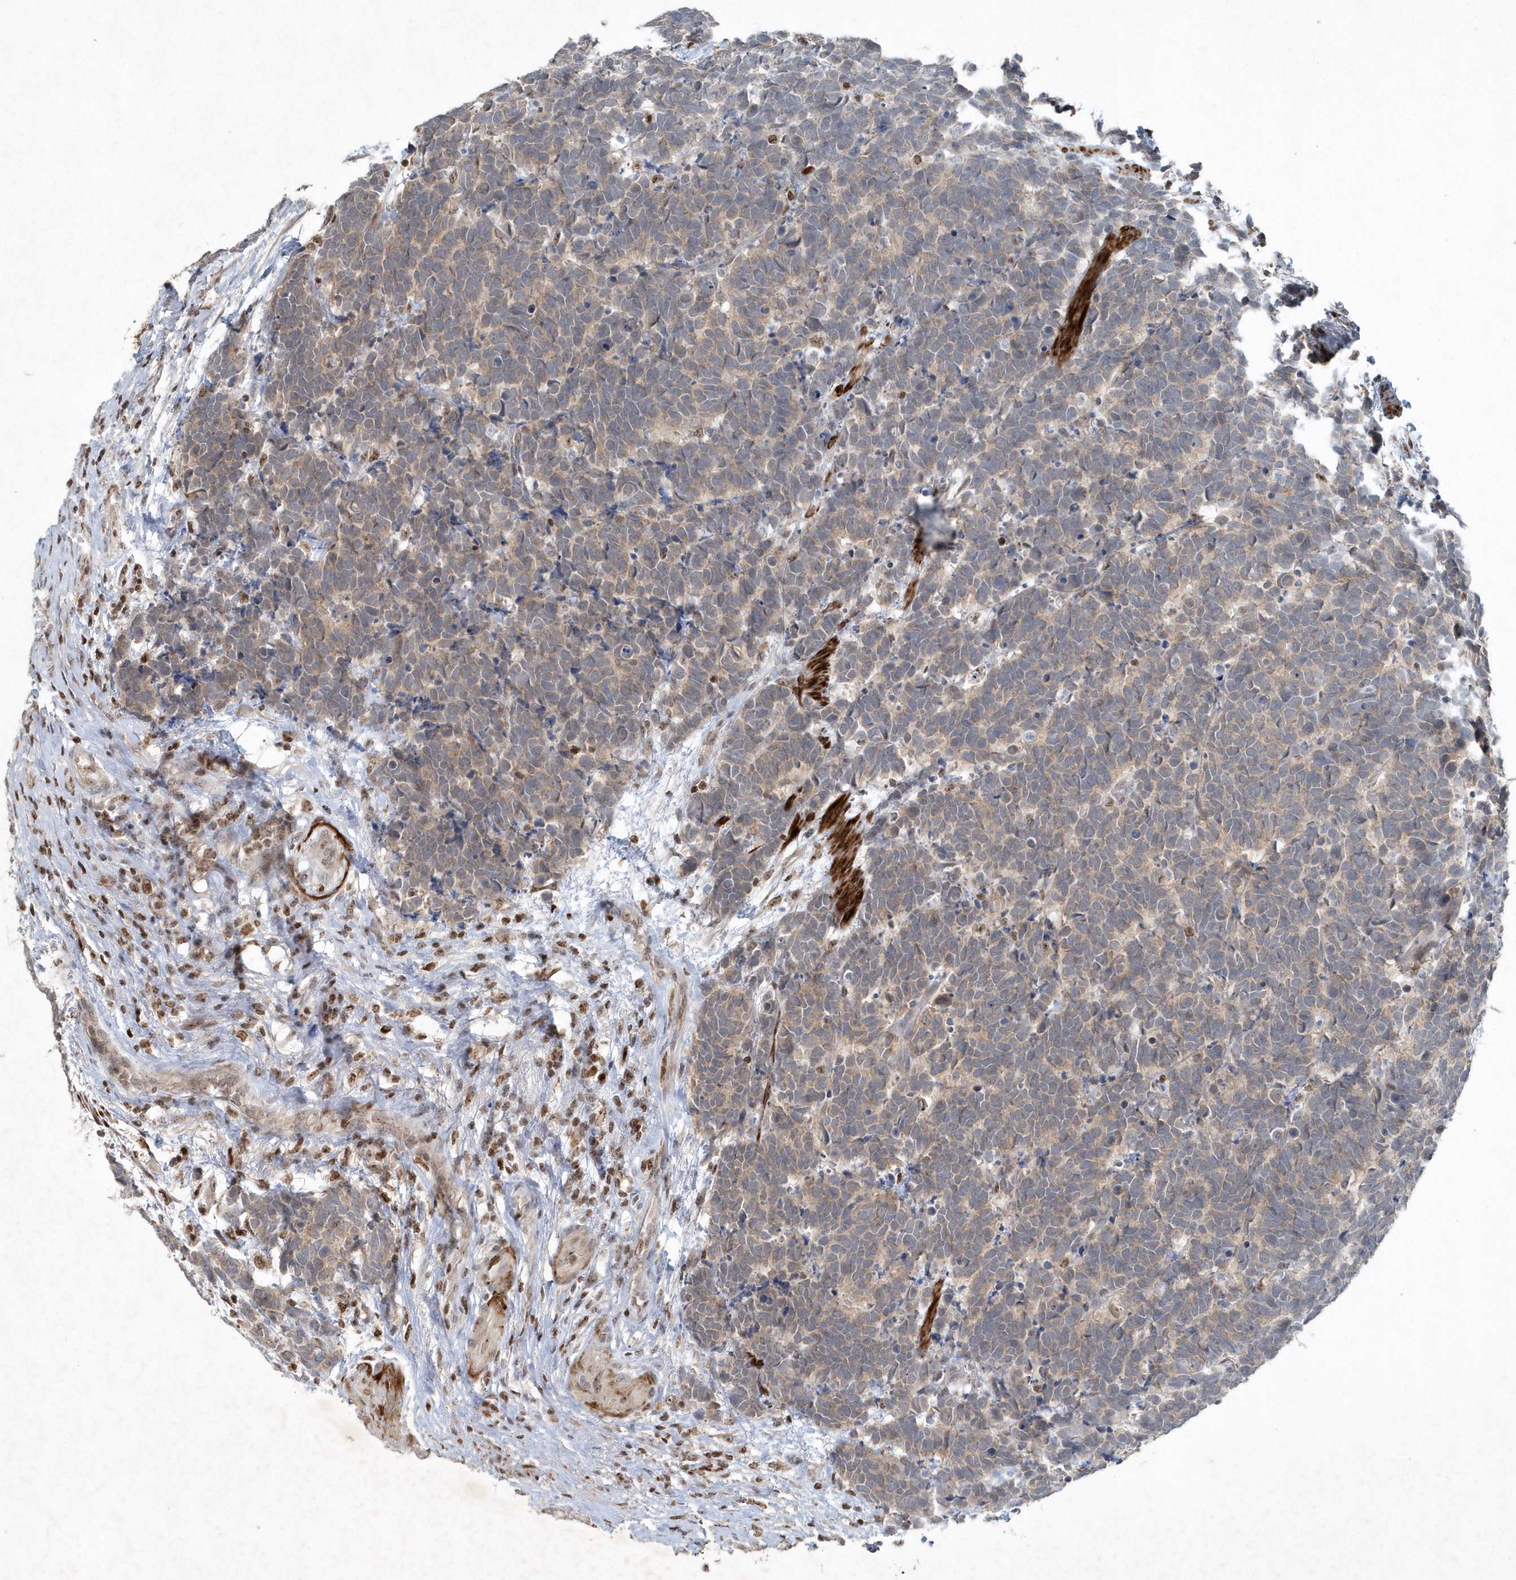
{"staining": {"intensity": "weak", "quantity": ">75%", "location": "cytoplasmic/membranous"}, "tissue": "carcinoid", "cell_type": "Tumor cells", "image_type": "cancer", "snomed": [{"axis": "morphology", "description": "Carcinoma, NOS"}, {"axis": "morphology", "description": "Carcinoid, malignant, NOS"}, {"axis": "topography", "description": "Urinary bladder"}], "caption": "Approximately >75% of tumor cells in carcinoma demonstrate weak cytoplasmic/membranous protein staining as visualized by brown immunohistochemical staining.", "gene": "QTRT2", "patient": {"sex": "male", "age": 57}}